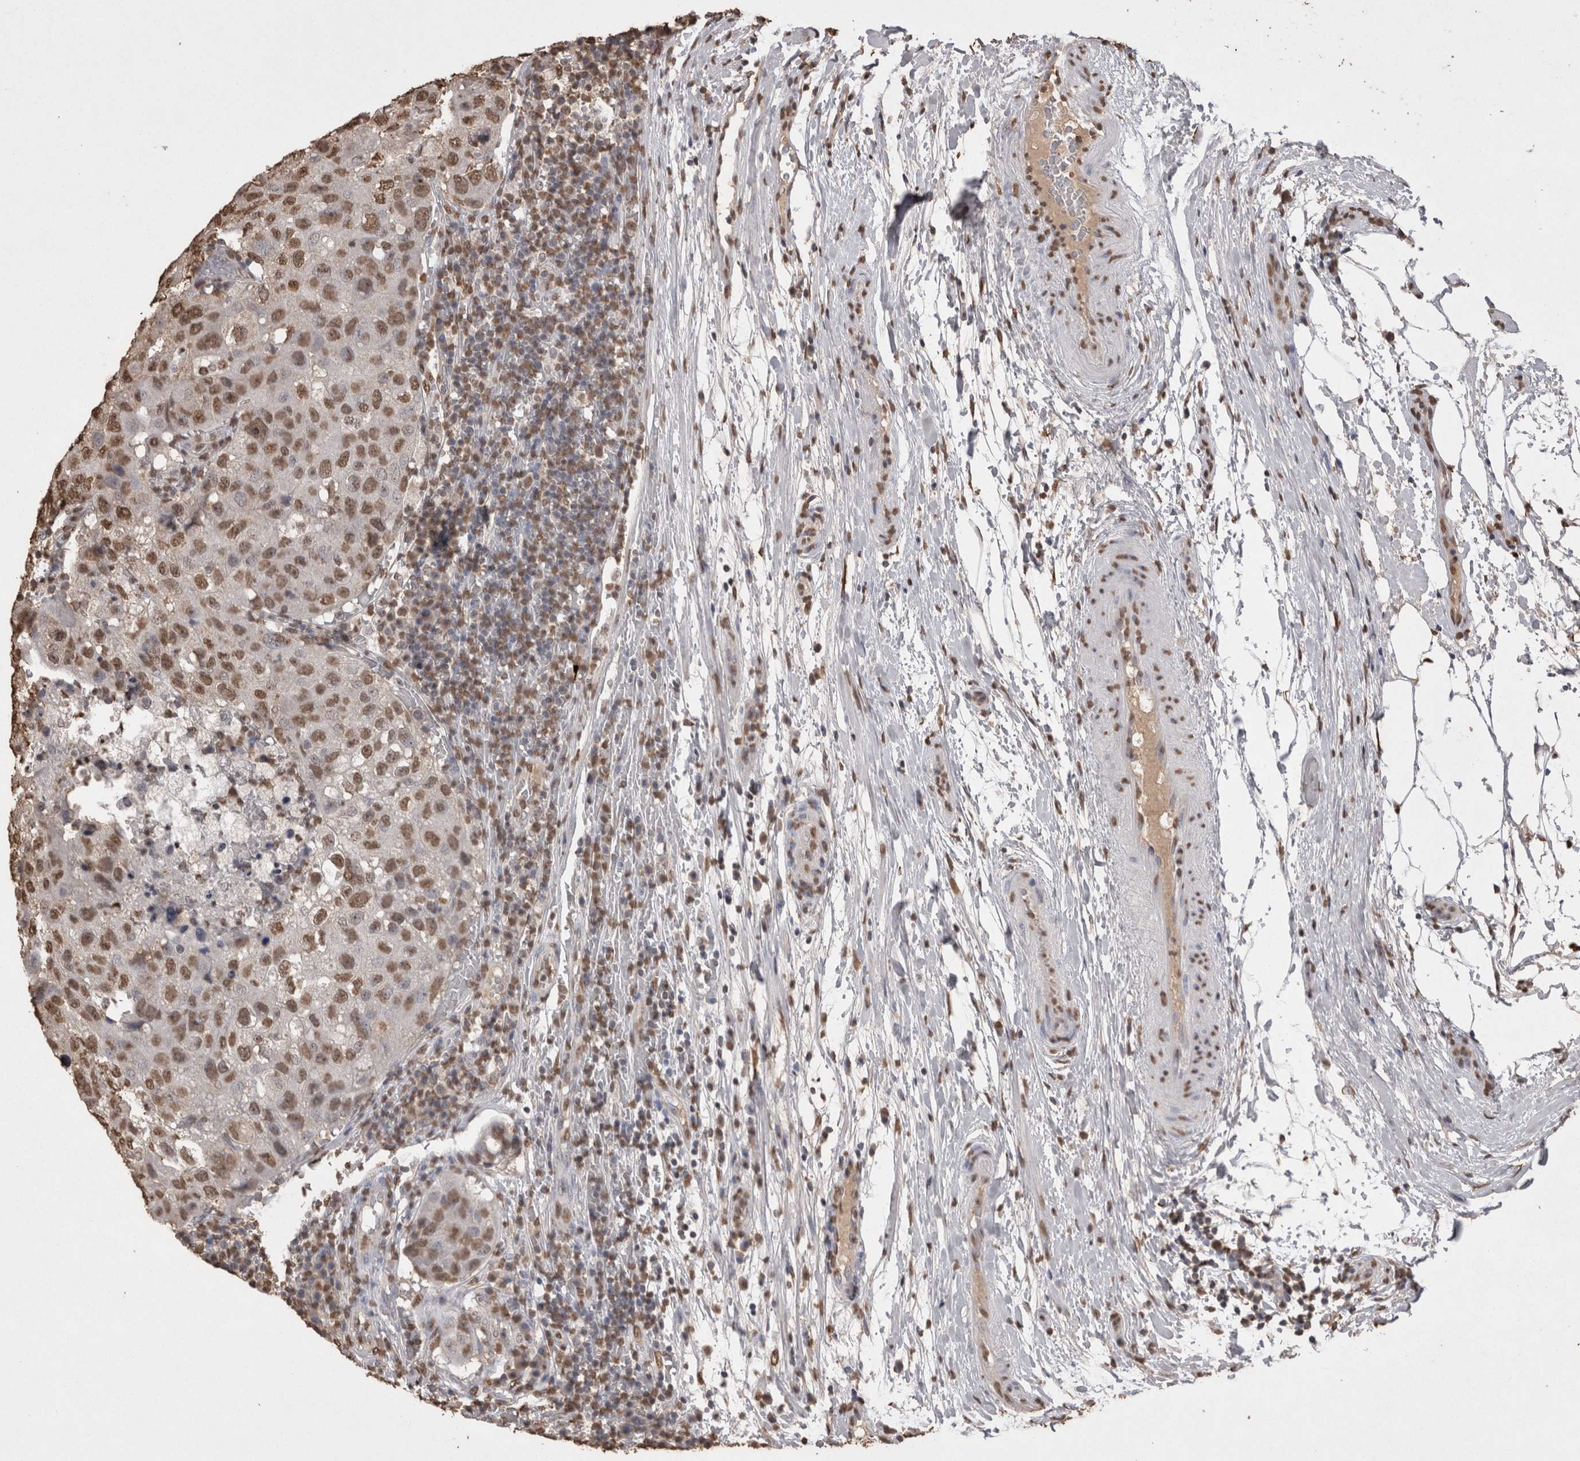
{"staining": {"intensity": "moderate", "quantity": ">75%", "location": "nuclear"}, "tissue": "urothelial cancer", "cell_type": "Tumor cells", "image_type": "cancer", "snomed": [{"axis": "morphology", "description": "Urothelial carcinoma, High grade"}, {"axis": "topography", "description": "Lymph node"}, {"axis": "topography", "description": "Urinary bladder"}], "caption": "Urothelial cancer tissue reveals moderate nuclear positivity in approximately >75% of tumor cells, visualized by immunohistochemistry. (Stains: DAB in brown, nuclei in blue, Microscopy: brightfield microscopy at high magnification).", "gene": "POU5F1", "patient": {"sex": "male", "age": 51}}